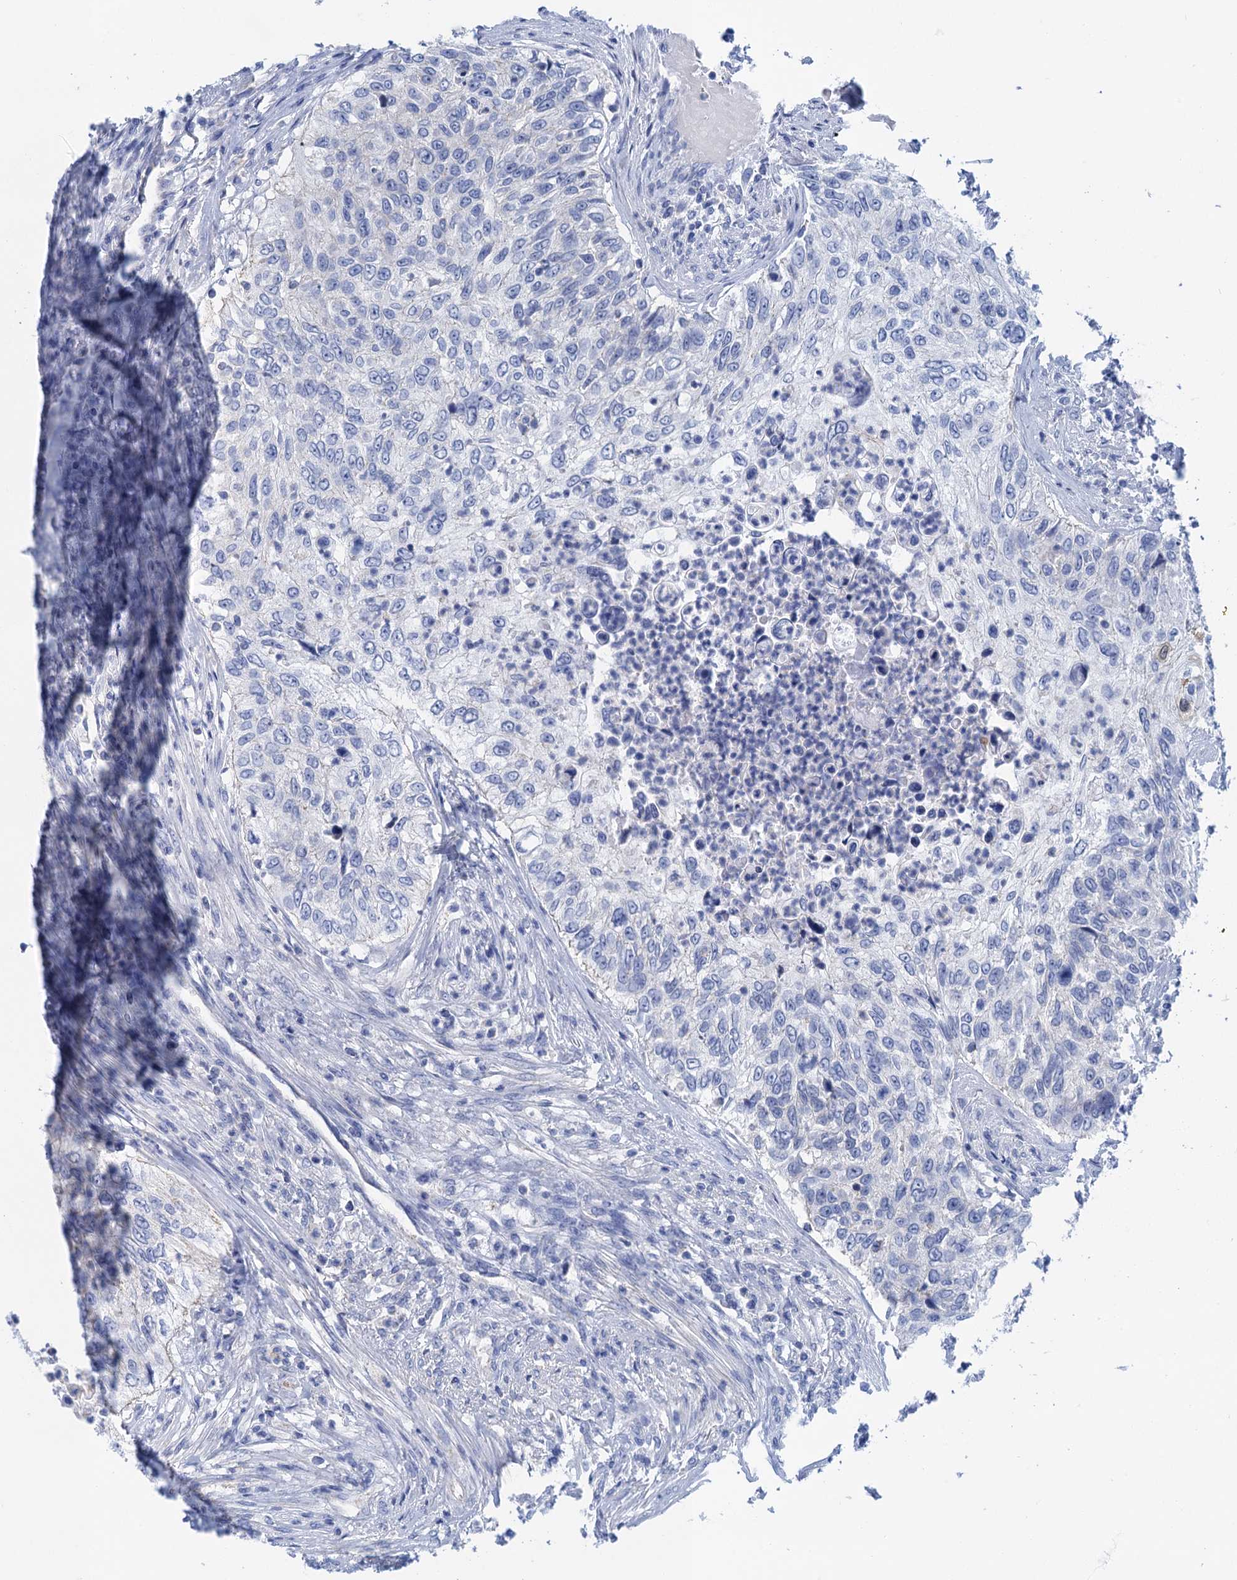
{"staining": {"intensity": "negative", "quantity": "none", "location": "none"}, "tissue": "urothelial cancer", "cell_type": "Tumor cells", "image_type": "cancer", "snomed": [{"axis": "morphology", "description": "Urothelial carcinoma, High grade"}, {"axis": "topography", "description": "Urinary bladder"}], "caption": "Tumor cells show no significant staining in urothelial cancer.", "gene": "CALML5", "patient": {"sex": "female", "age": 60}}